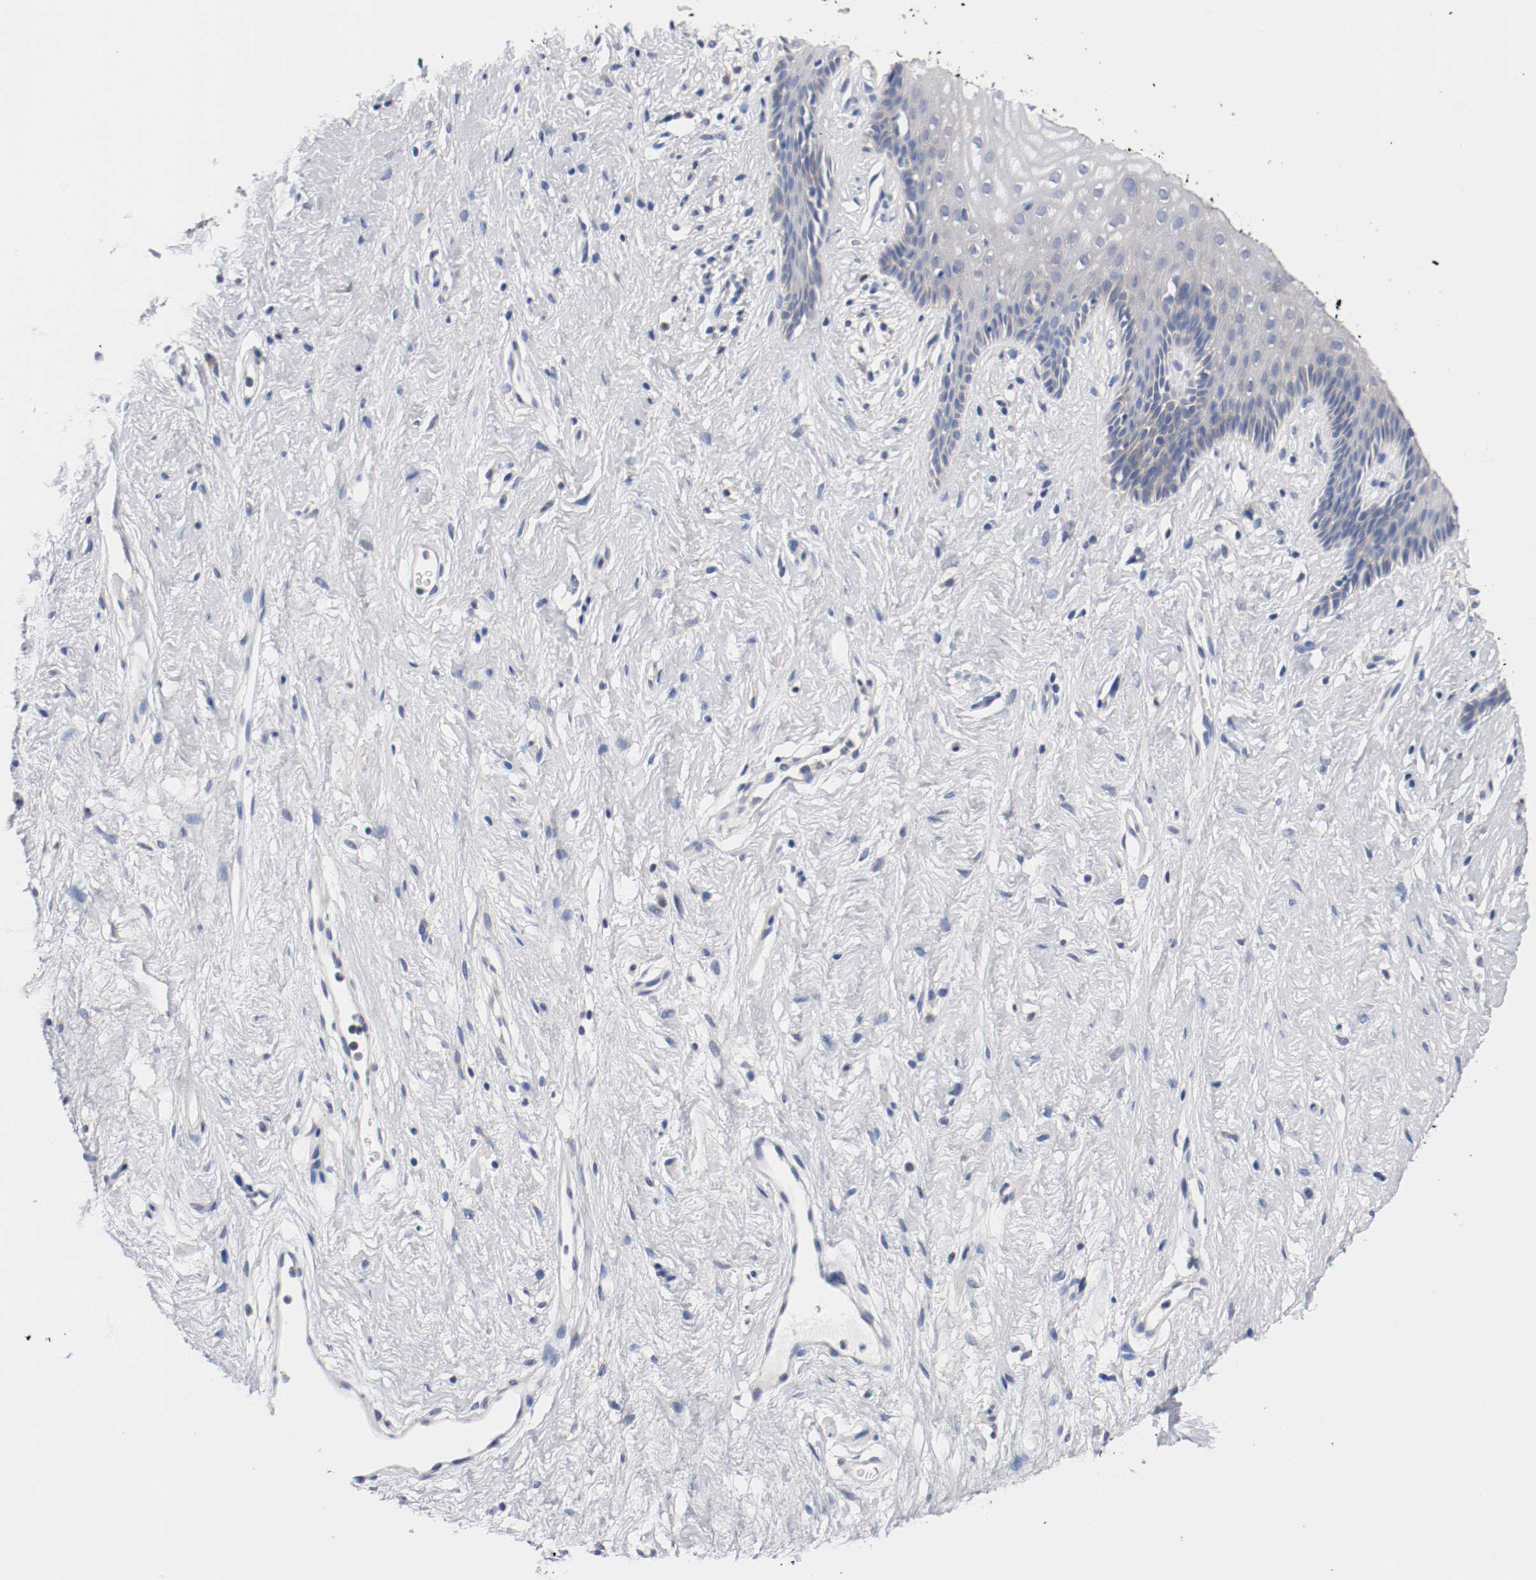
{"staining": {"intensity": "negative", "quantity": "none", "location": "none"}, "tissue": "vagina", "cell_type": "Squamous epithelial cells", "image_type": "normal", "snomed": [{"axis": "morphology", "description": "Normal tissue, NOS"}, {"axis": "topography", "description": "Vagina"}], "caption": "This is an immunohistochemistry (IHC) photomicrograph of normal human vagina. There is no expression in squamous epithelial cells.", "gene": "HGS", "patient": {"sex": "female", "age": 44}}